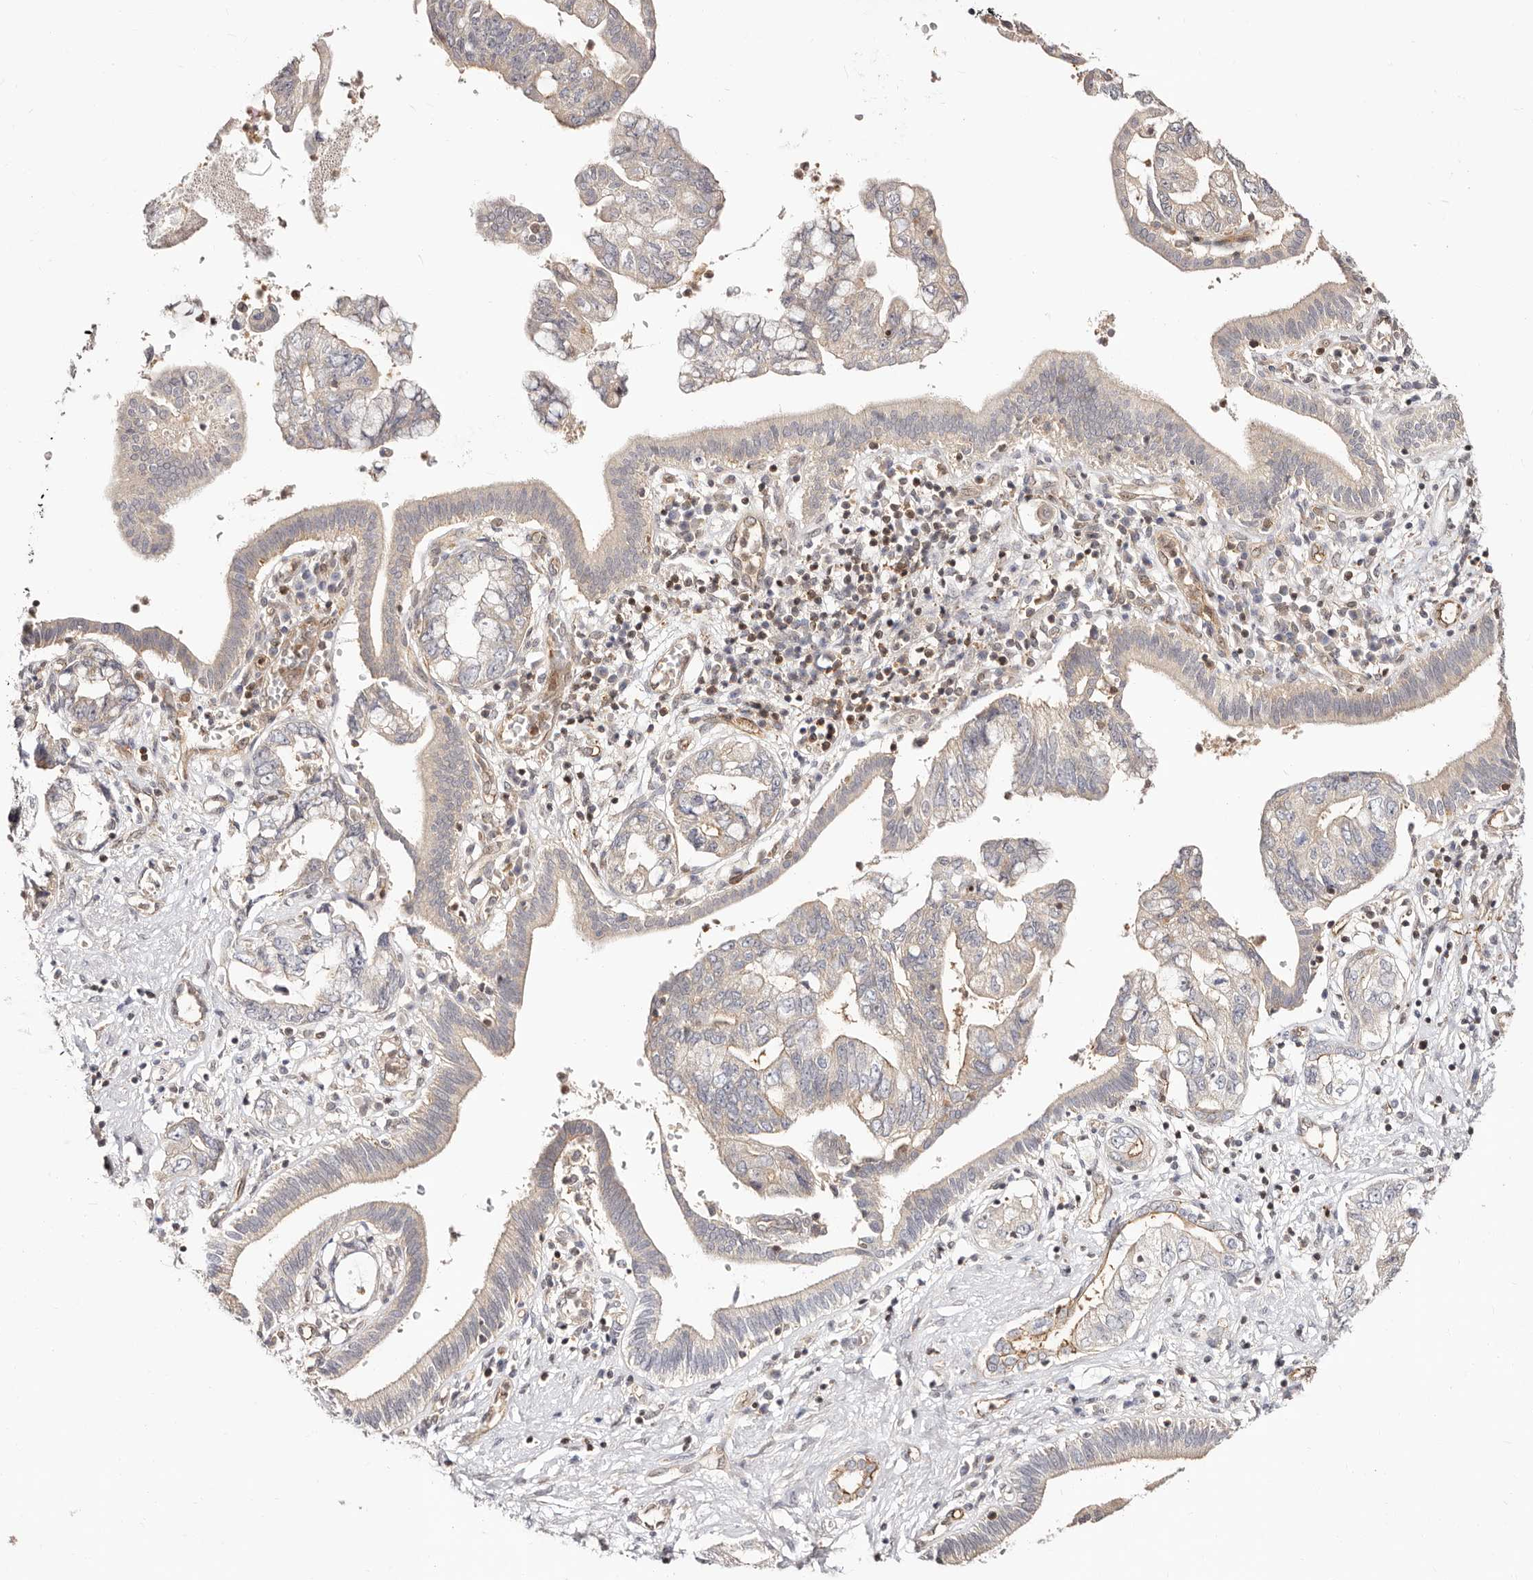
{"staining": {"intensity": "weak", "quantity": "<25%", "location": "cytoplasmic/membranous"}, "tissue": "pancreatic cancer", "cell_type": "Tumor cells", "image_type": "cancer", "snomed": [{"axis": "morphology", "description": "Adenocarcinoma, NOS"}, {"axis": "topography", "description": "Pancreas"}], "caption": "DAB immunohistochemical staining of pancreatic adenocarcinoma shows no significant staining in tumor cells.", "gene": "STAT5A", "patient": {"sex": "female", "age": 73}}